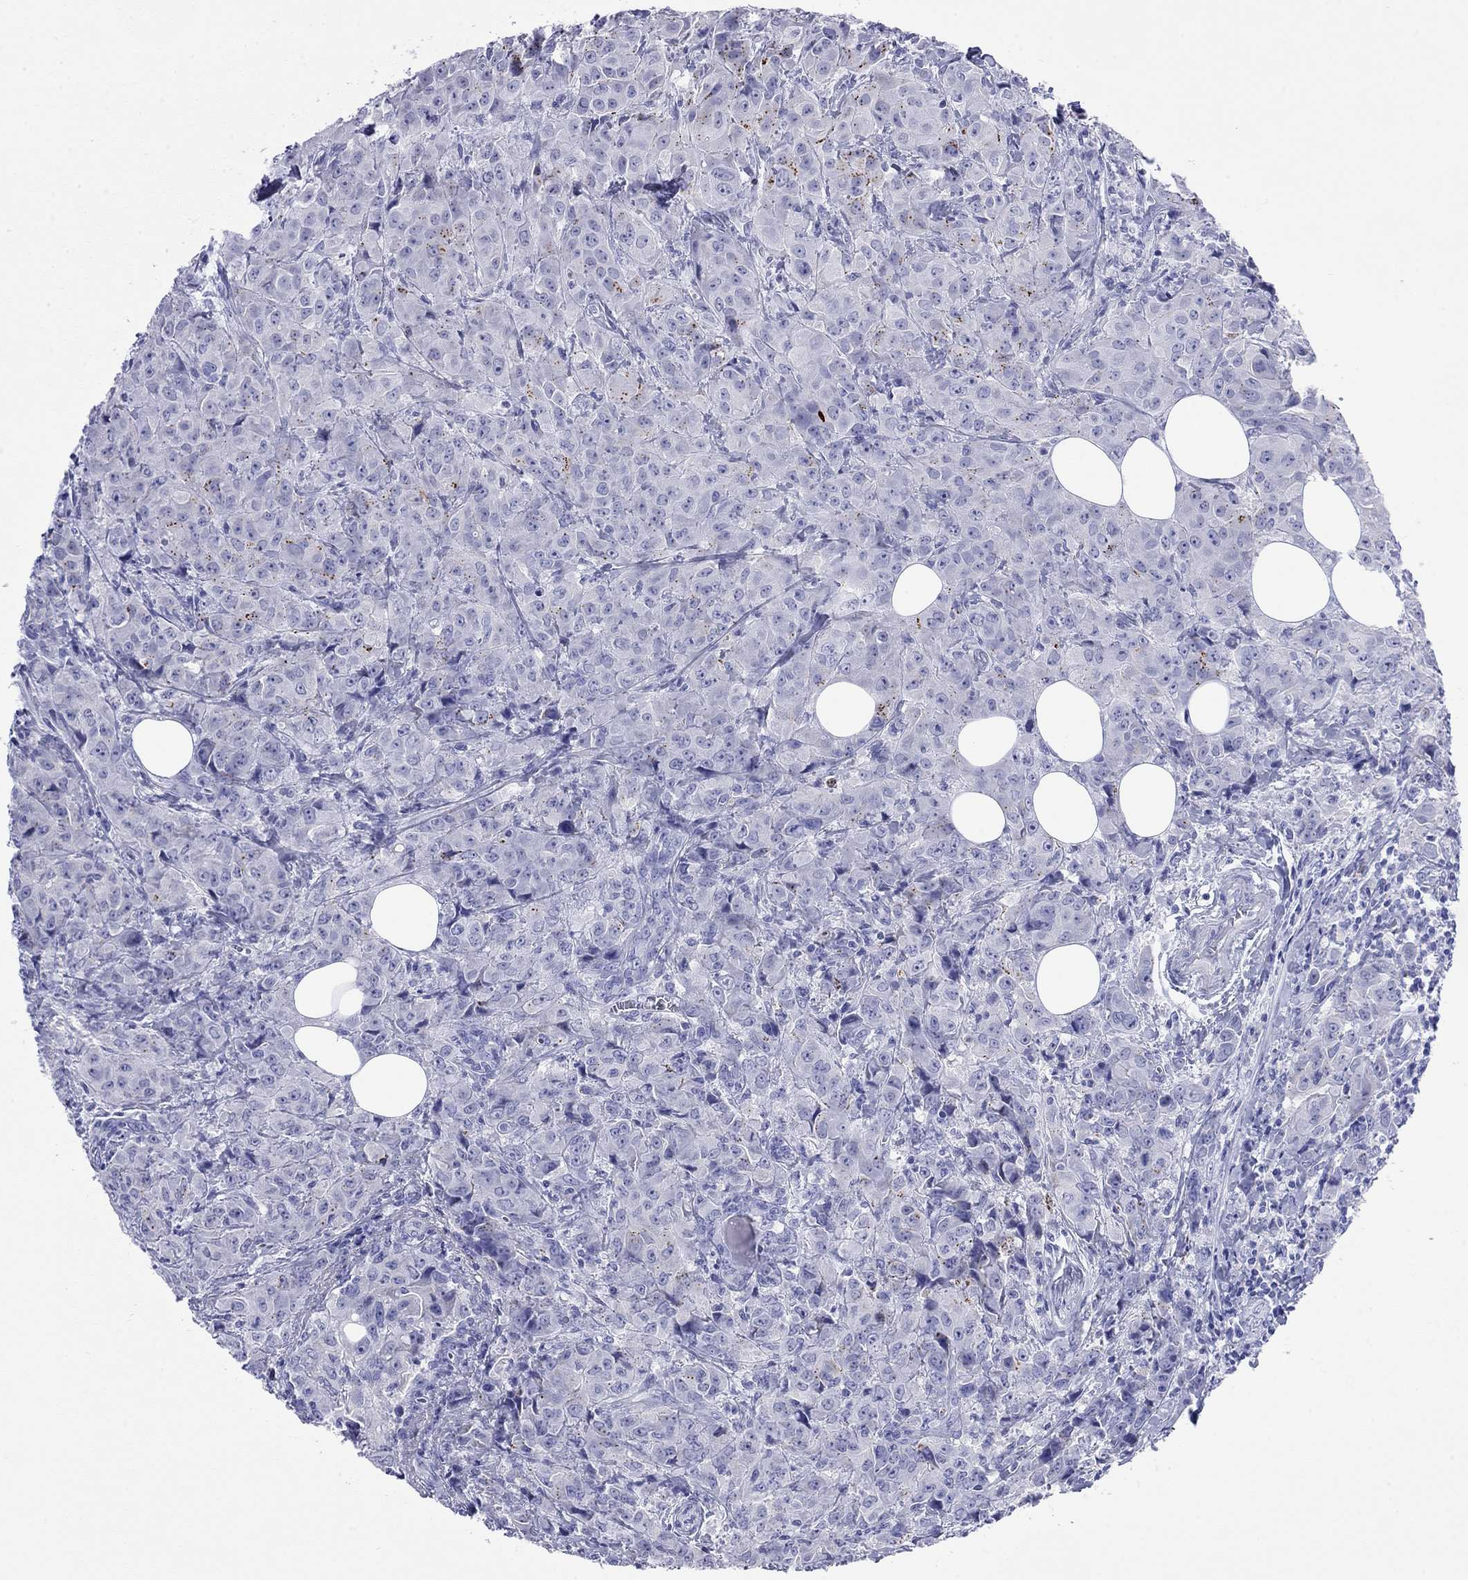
{"staining": {"intensity": "negative", "quantity": "none", "location": "none"}, "tissue": "breast cancer", "cell_type": "Tumor cells", "image_type": "cancer", "snomed": [{"axis": "morphology", "description": "Duct carcinoma"}, {"axis": "topography", "description": "Breast"}], "caption": "The immunohistochemistry photomicrograph has no significant expression in tumor cells of breast cancer tissue.", "gene": "FIGLA", "patient": {"sex": "female", "age": 43}}